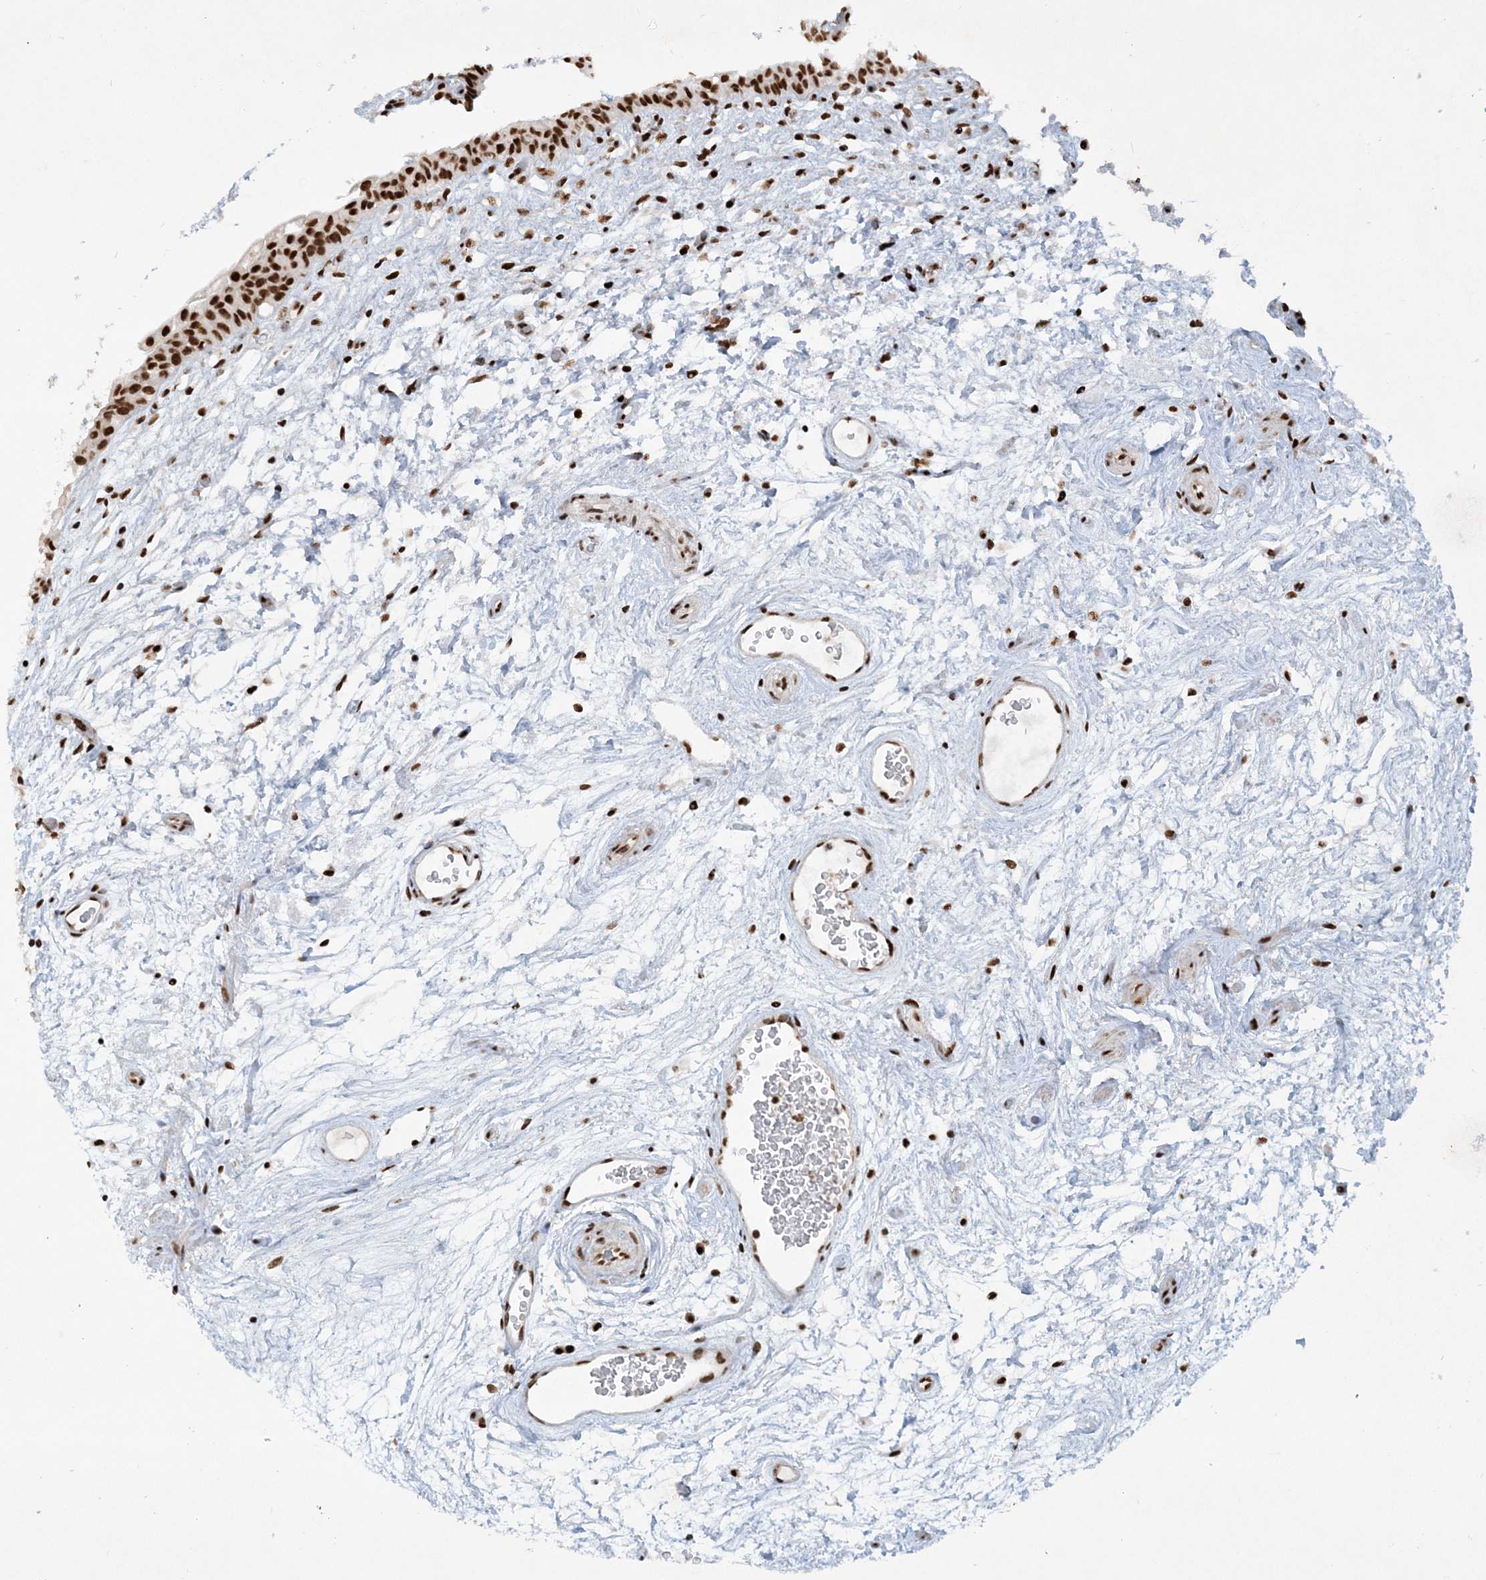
{"staining": {"intensity": "strong", "quantity": ">75%", "location": "nuclear"}, "tissue": "urinary bladder", "cell_type": "Urothelial cells", "image_type": "normal", "snomed": [{"axis": "morphology", "description": "Normal tissue, NOS"}, {"axis": "topography", "description": "Urinary bladder"}], "caption": "Urinary bladder stained with IHC reveals strong nuclear staining in about >75% of urothelial cells. Nuclei are stained in blue.", "gene": "DELE1", "patient": {"sex": "male", "age": 83}}